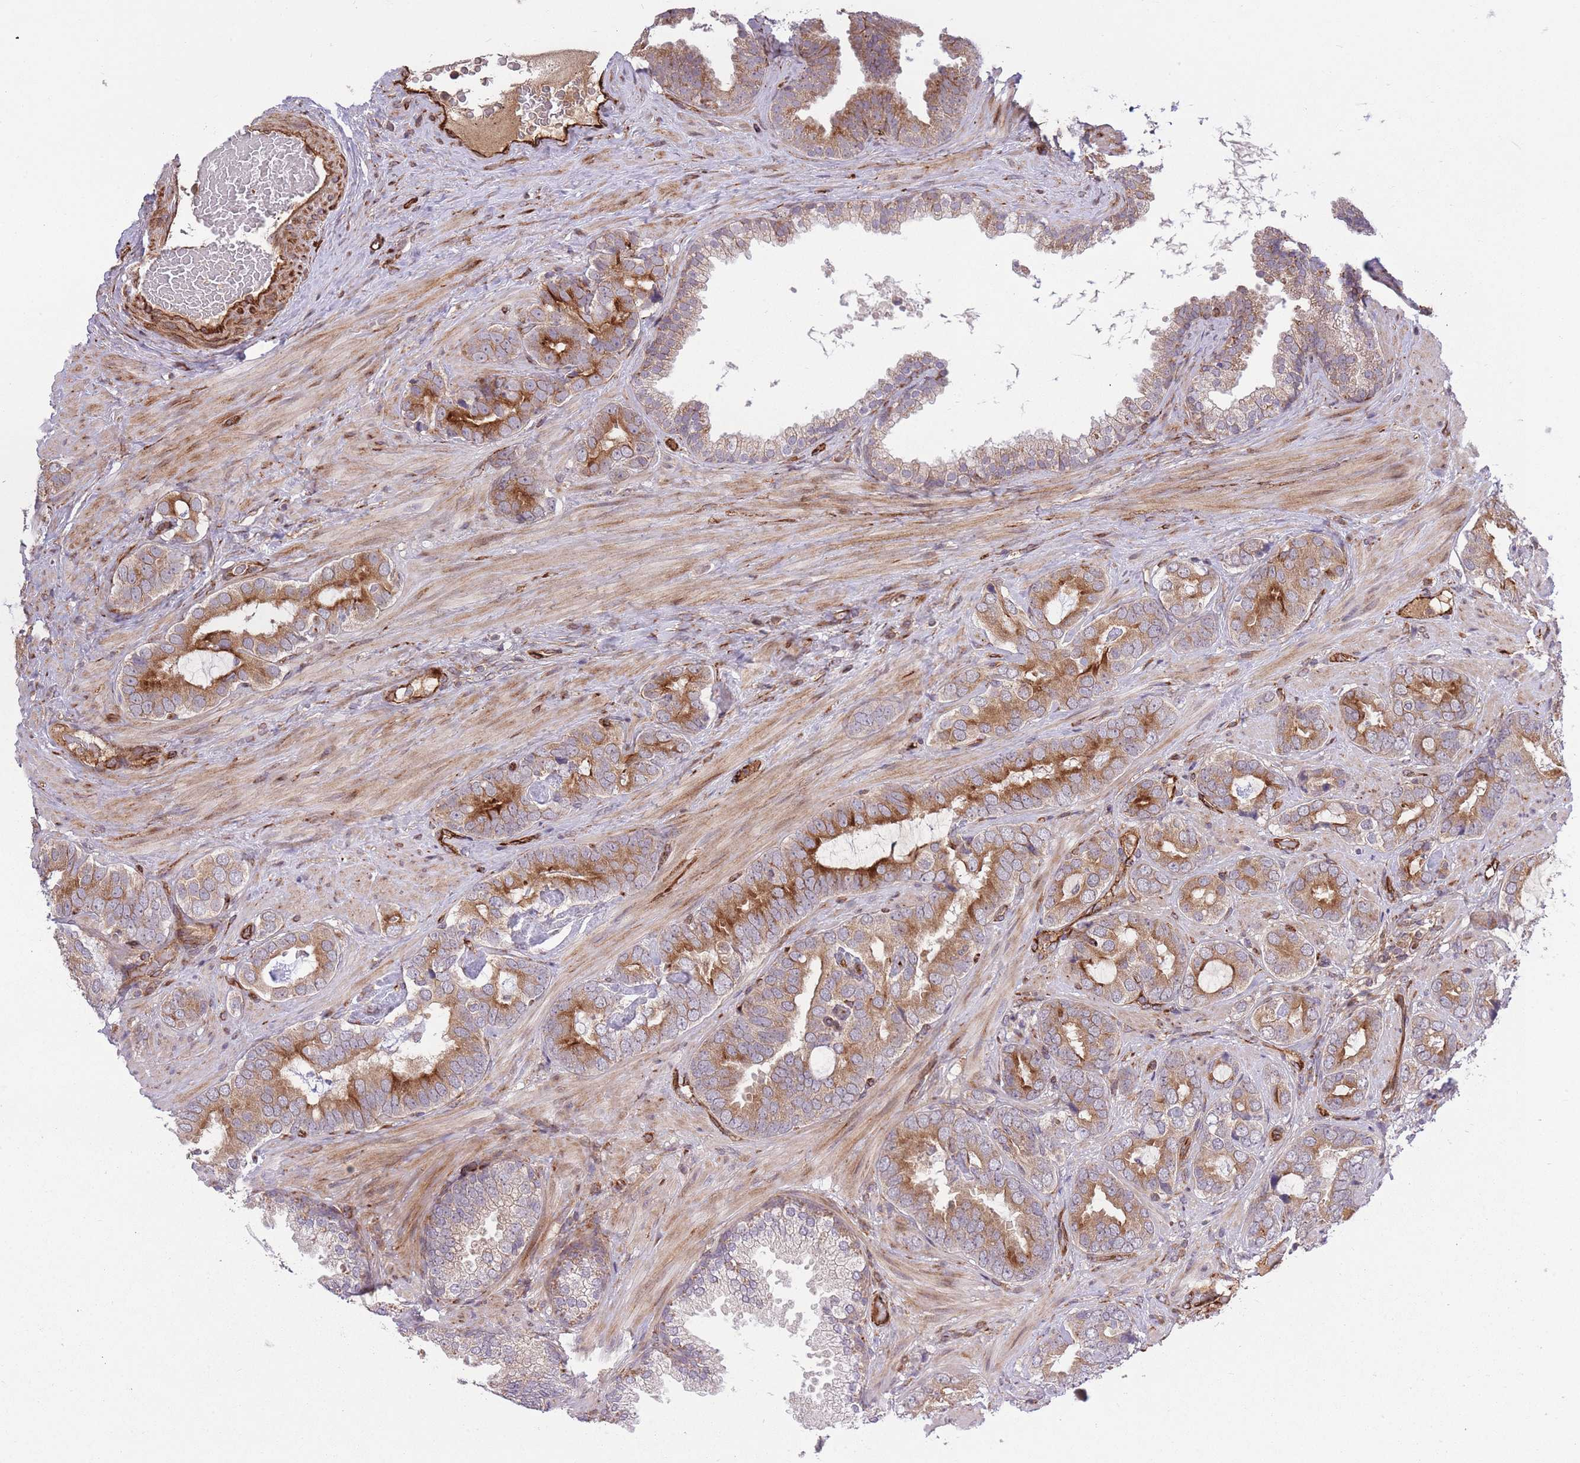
{"staining": {"intensity": "moderate", "quantity": "25%-75%", "location": "cytoplasmic/membranous"}, "tissue": "prostate cancer", "cell_type": "Tumor cells", "image_type": "cancer", "snomed": [{"axis": "morphology", "description": "Adenocarcinoma, High grade"}, {"axis": "topography", "description": "Prostate"}], "caption": "Human high-grade adenocarcinoma (prostate) stained with a protein marker displays moderate staining in tumor cells.", "gene": "CISH", "patient": {"sex": "male", "age": 71}}